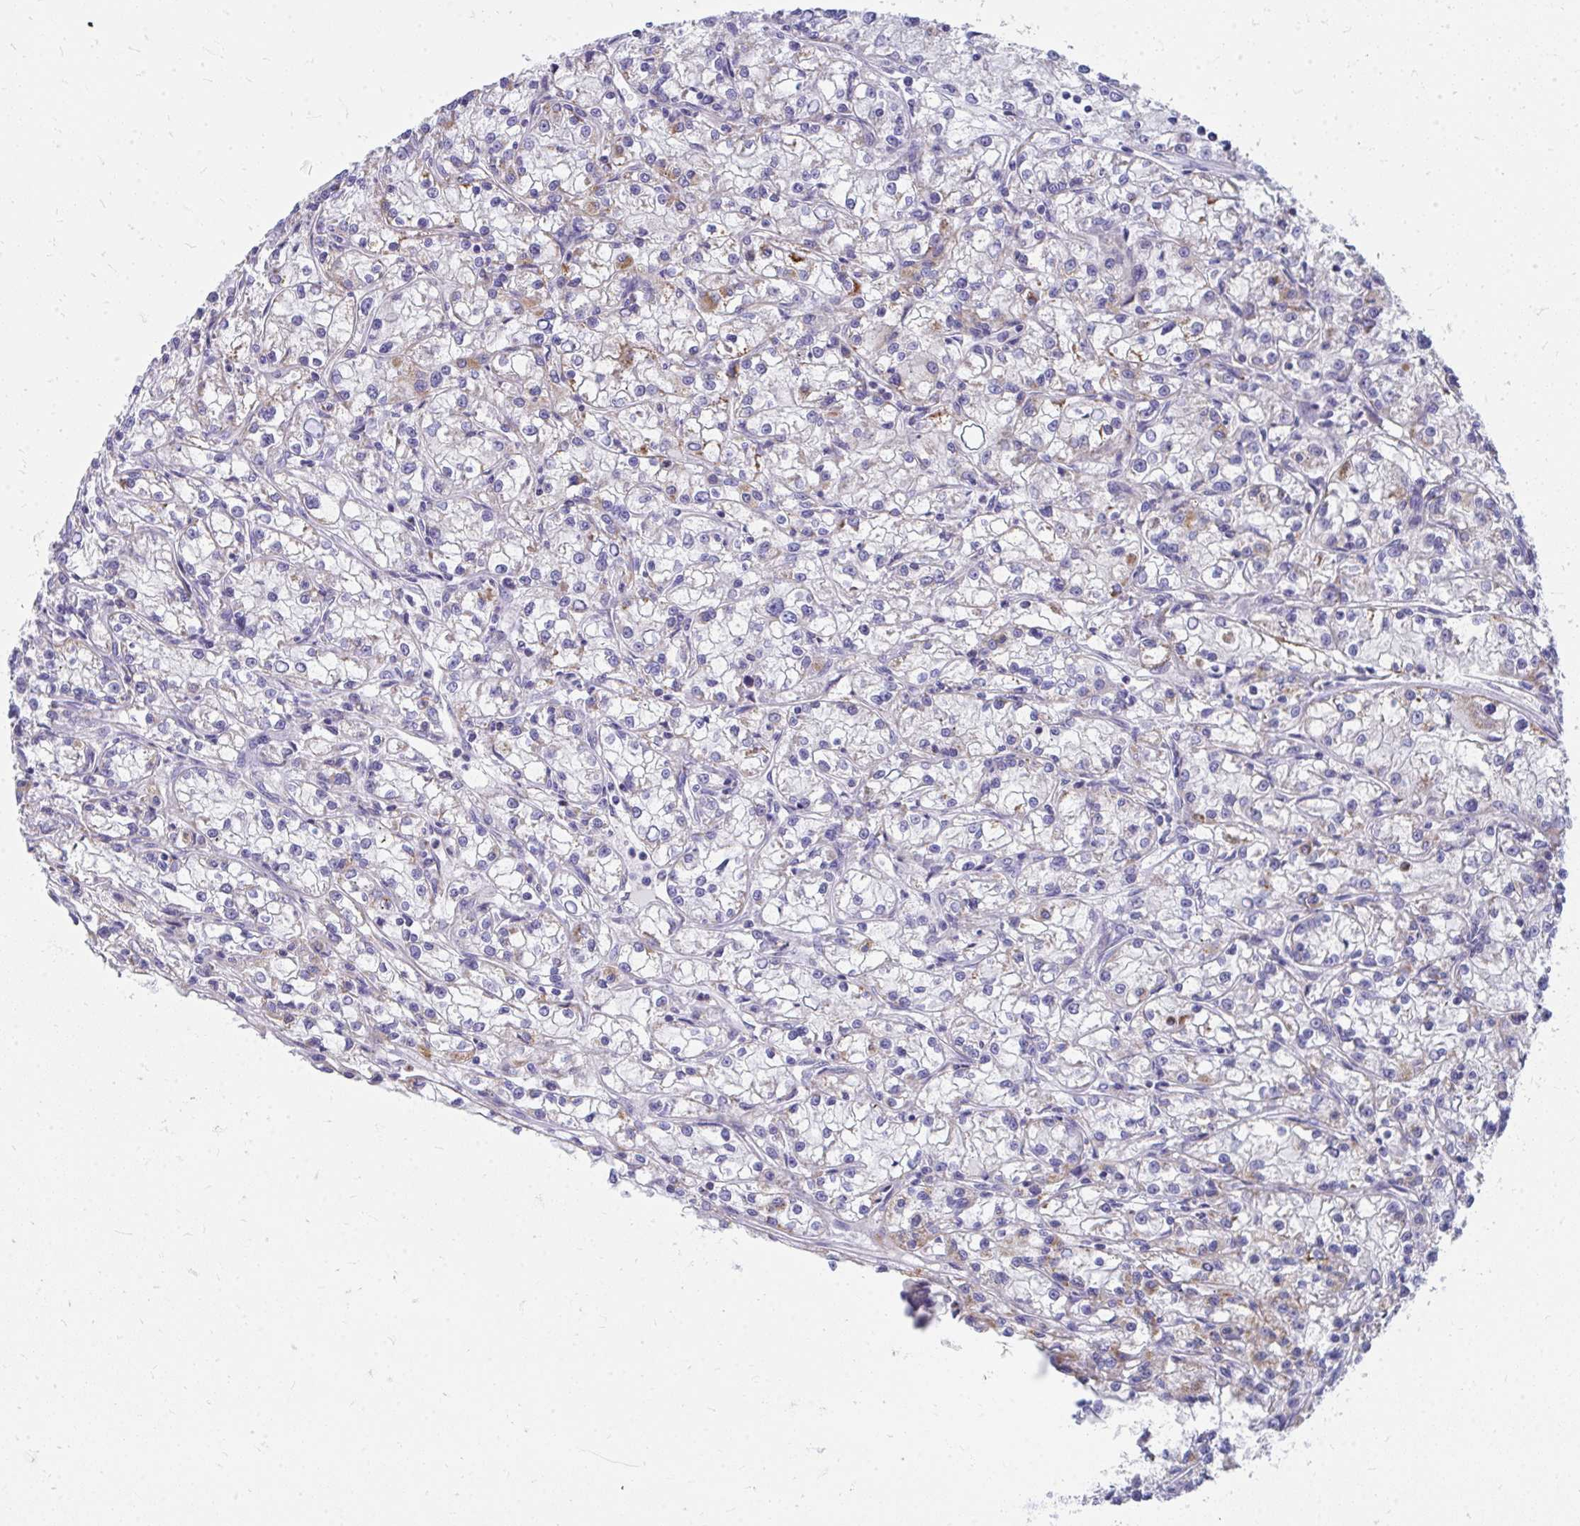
{"staining": {"intensity": "negative", "quantity": "none", "location": "none"}, "tissue": "renal cancer", "cell_type": "Tumor cells", "image_type": "cancer", "snomed": [{"axis": "morphology", "description": "Adenocarcinoma, NOS"}, {"axis": "topography", "description": "Kidney"}], "caption": "This is a photomicrograph of immunohistochemistry (IHC) staining of renal adenocarcinoma, which shows no staining in tumor cells. (Brightfield microscopy of DAB (3,3'-diaminobenzidine) immunohistochemistry (IHC) at high magnification).", "gene": "IL37", "patient": {"sex": "female", "age": 59}}